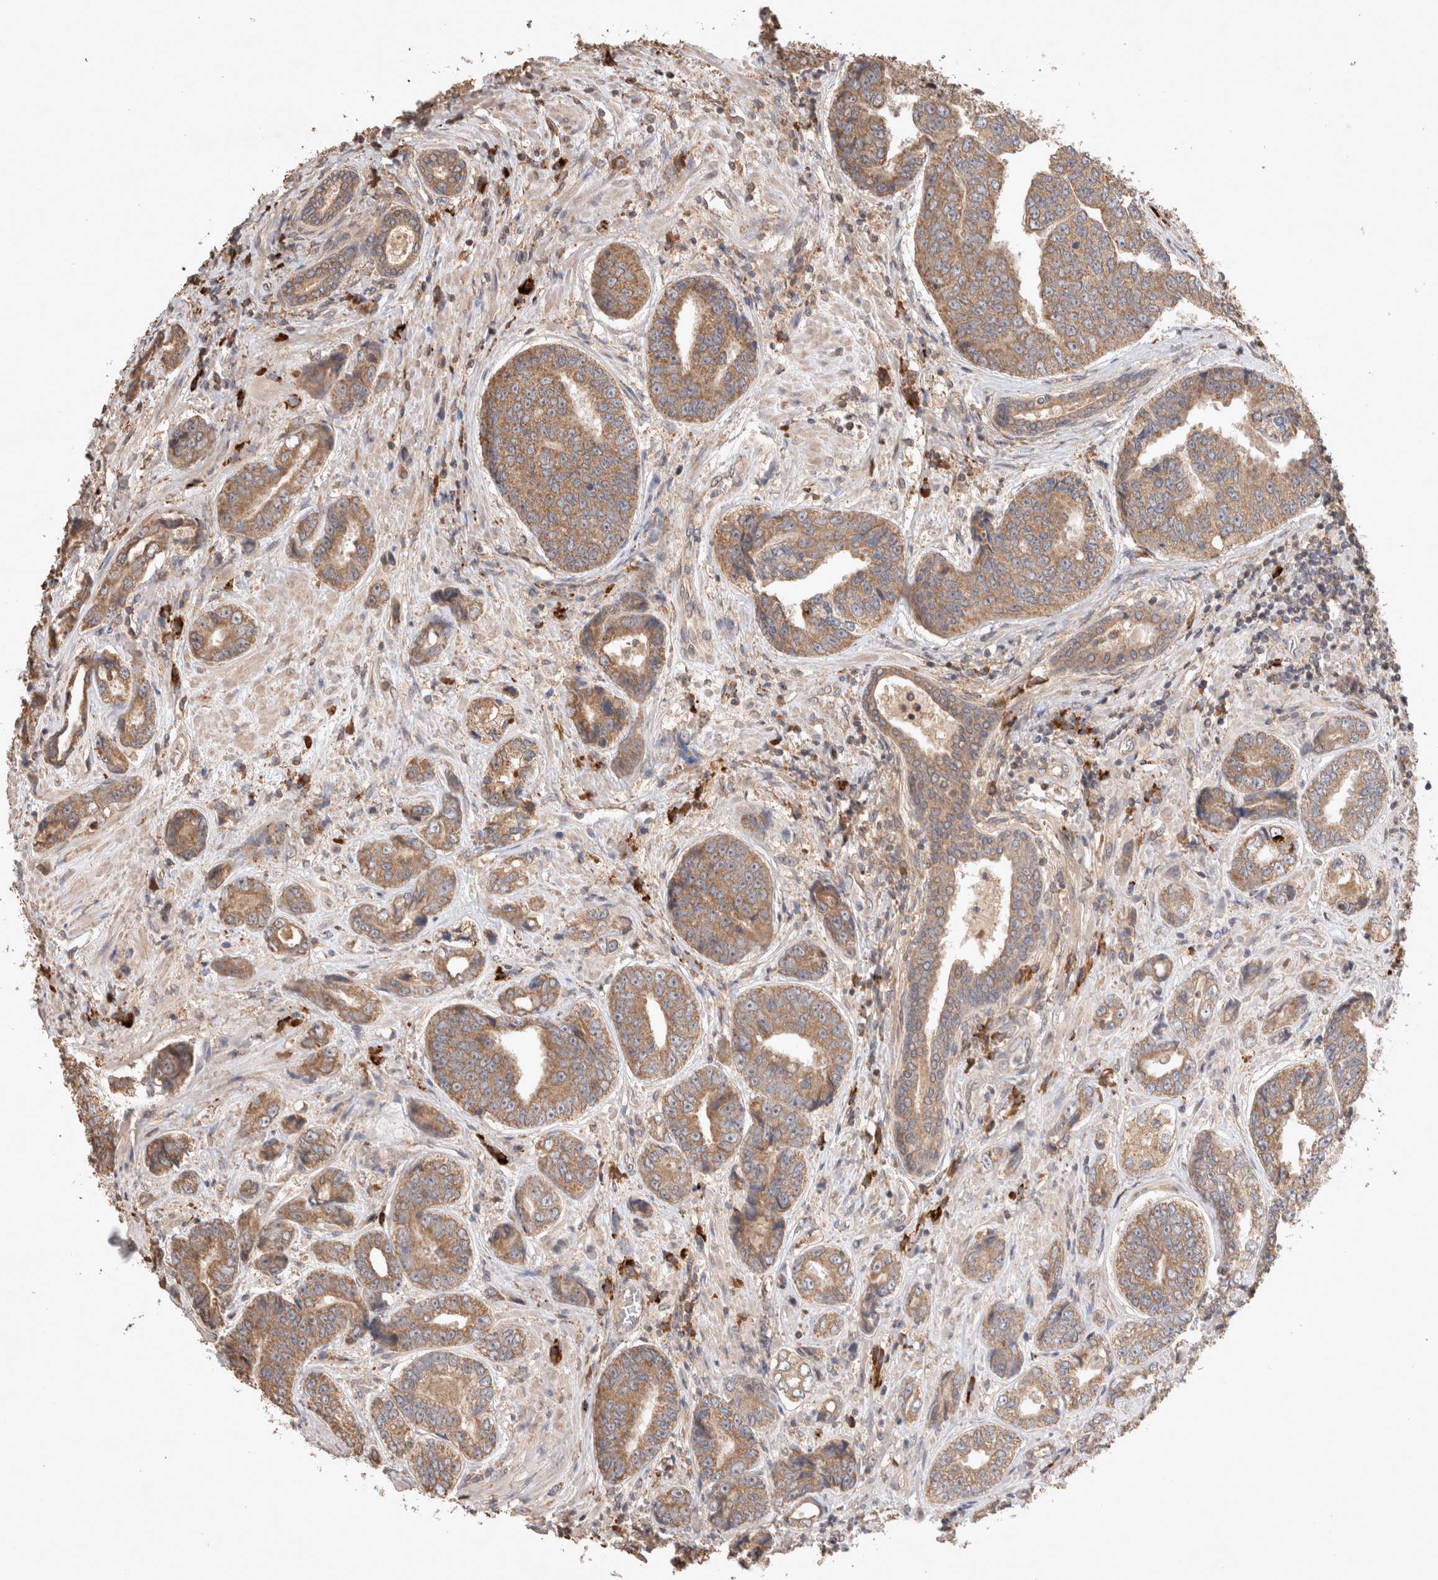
{"staining": {"intensity": "moderate", "quantity": ">75%", "location": "cytoplasmic/membranous"}, "tissue": "prostate cancer", "cell_type": "Tumor cells", "image_type": "cancer", "snomed": [{"axis": "morphology", "description": "Adenocarcinoma, High grade"}, {"axis": "topography", "description": "Prostate"}], "caption": "High-magnification brightfield microscopy of prostate cancer stained with DAB (brown) and counterstained with hematoxylin (blue). tumor cells exhibit moderate cytoplasmic/membranous expression is appreciated in approximately>75% of cells. Immunohistochemistry stains the protein of interest in brown and the nuclei are stained blue.", "gene": "HROB", "patient": {"sex": "male", "age": 61}}